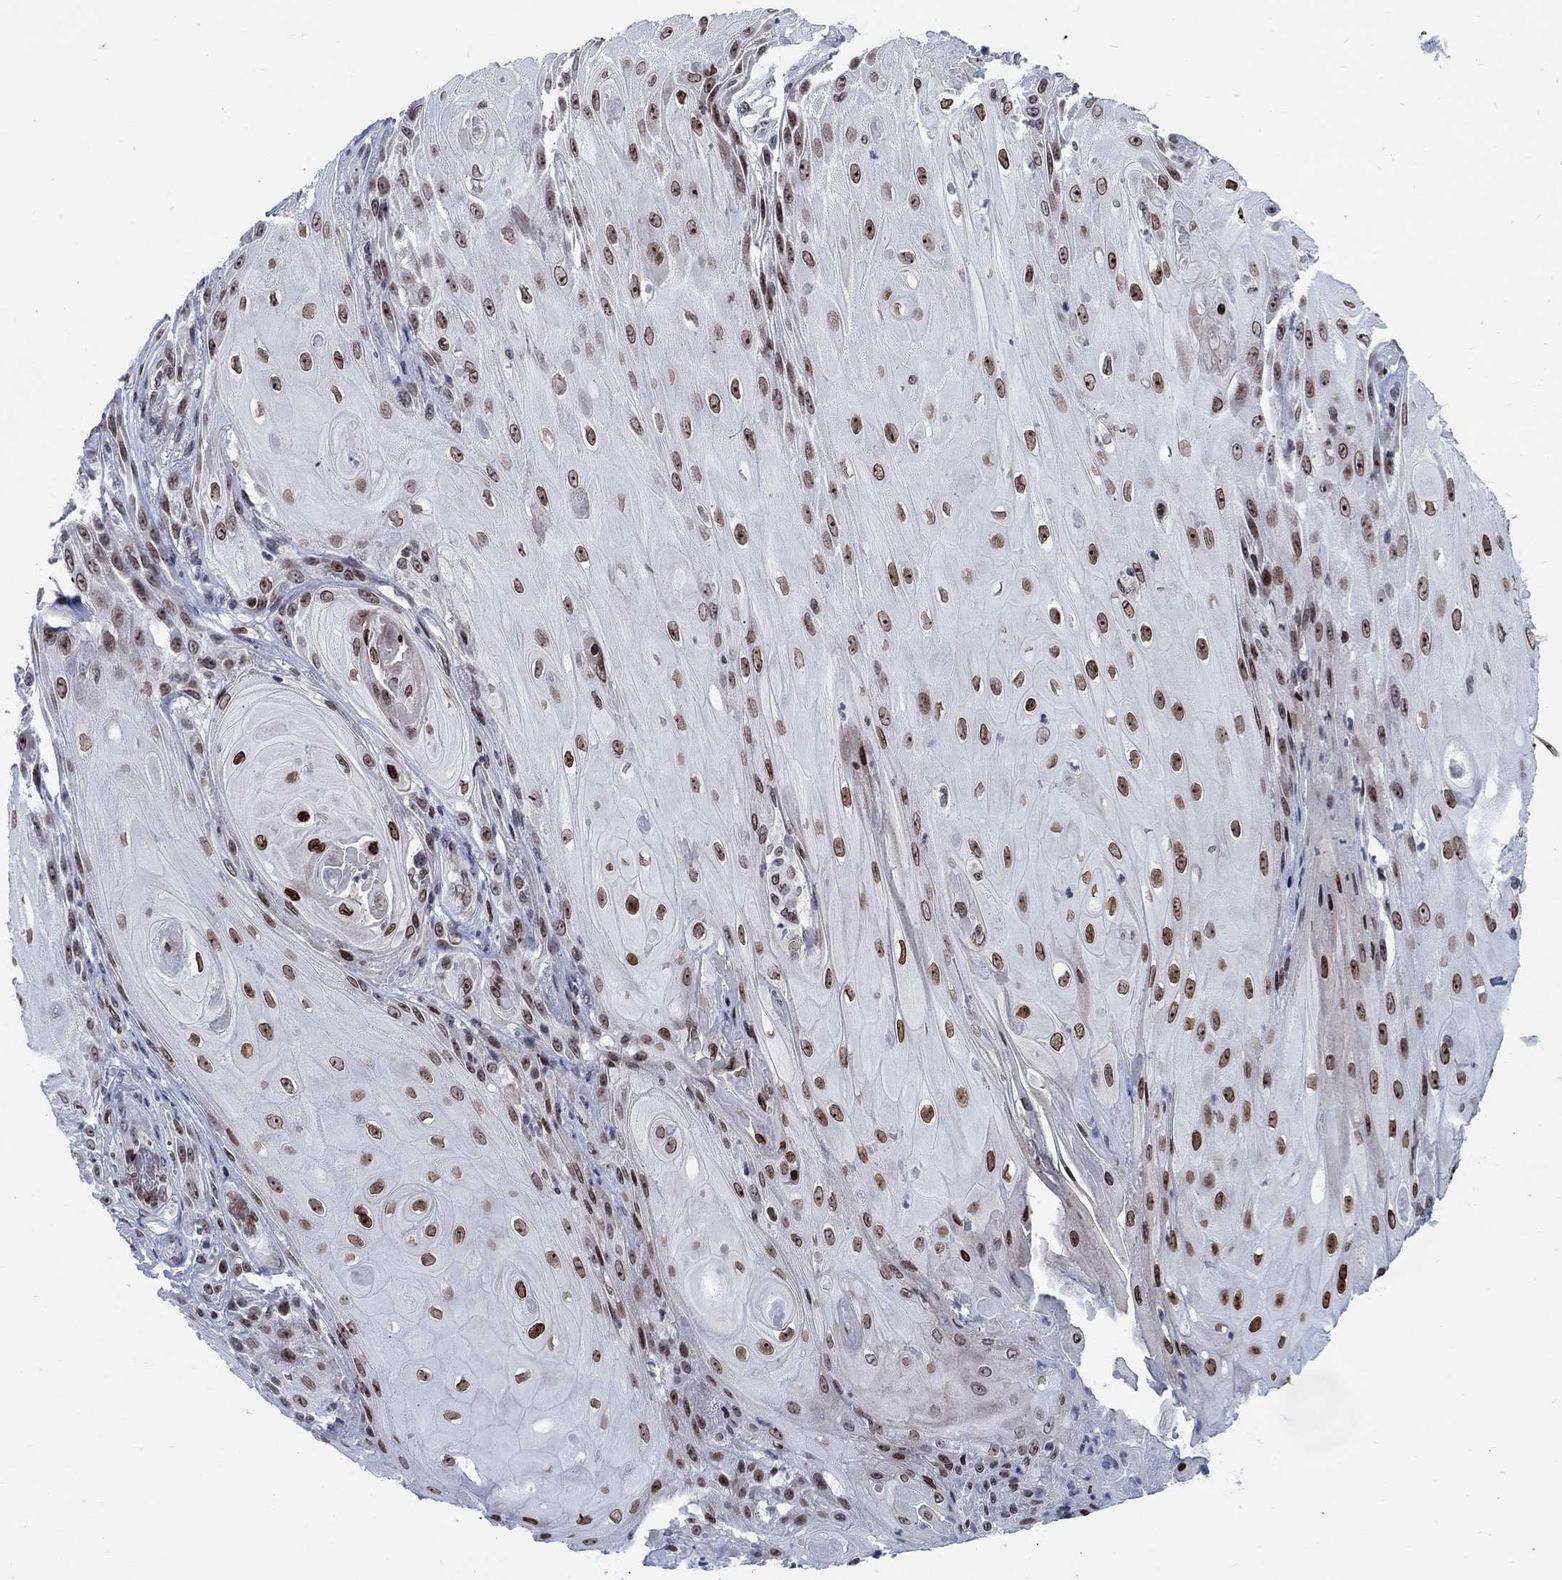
{"staining": {"intensity": "moderate", "quantity": ">75%", "location": "nuclear"}, "tissue": "skin cancer", "cell_type": "Tumor cells", "image_type": "cancer", "snomed": [{"axis": "morphology", "description": "Squamous cell carcinoma, NOS"}, {"axis": "topography", "description": "Skin"}], "caption": "Human skin squamous cell carcinoma stained with a brown dye shows moderate nuclear positive staining in approximately >75% of tumor cells.", "gene": "HMGA1", "patient": {"sex": "male", "age": 62}}